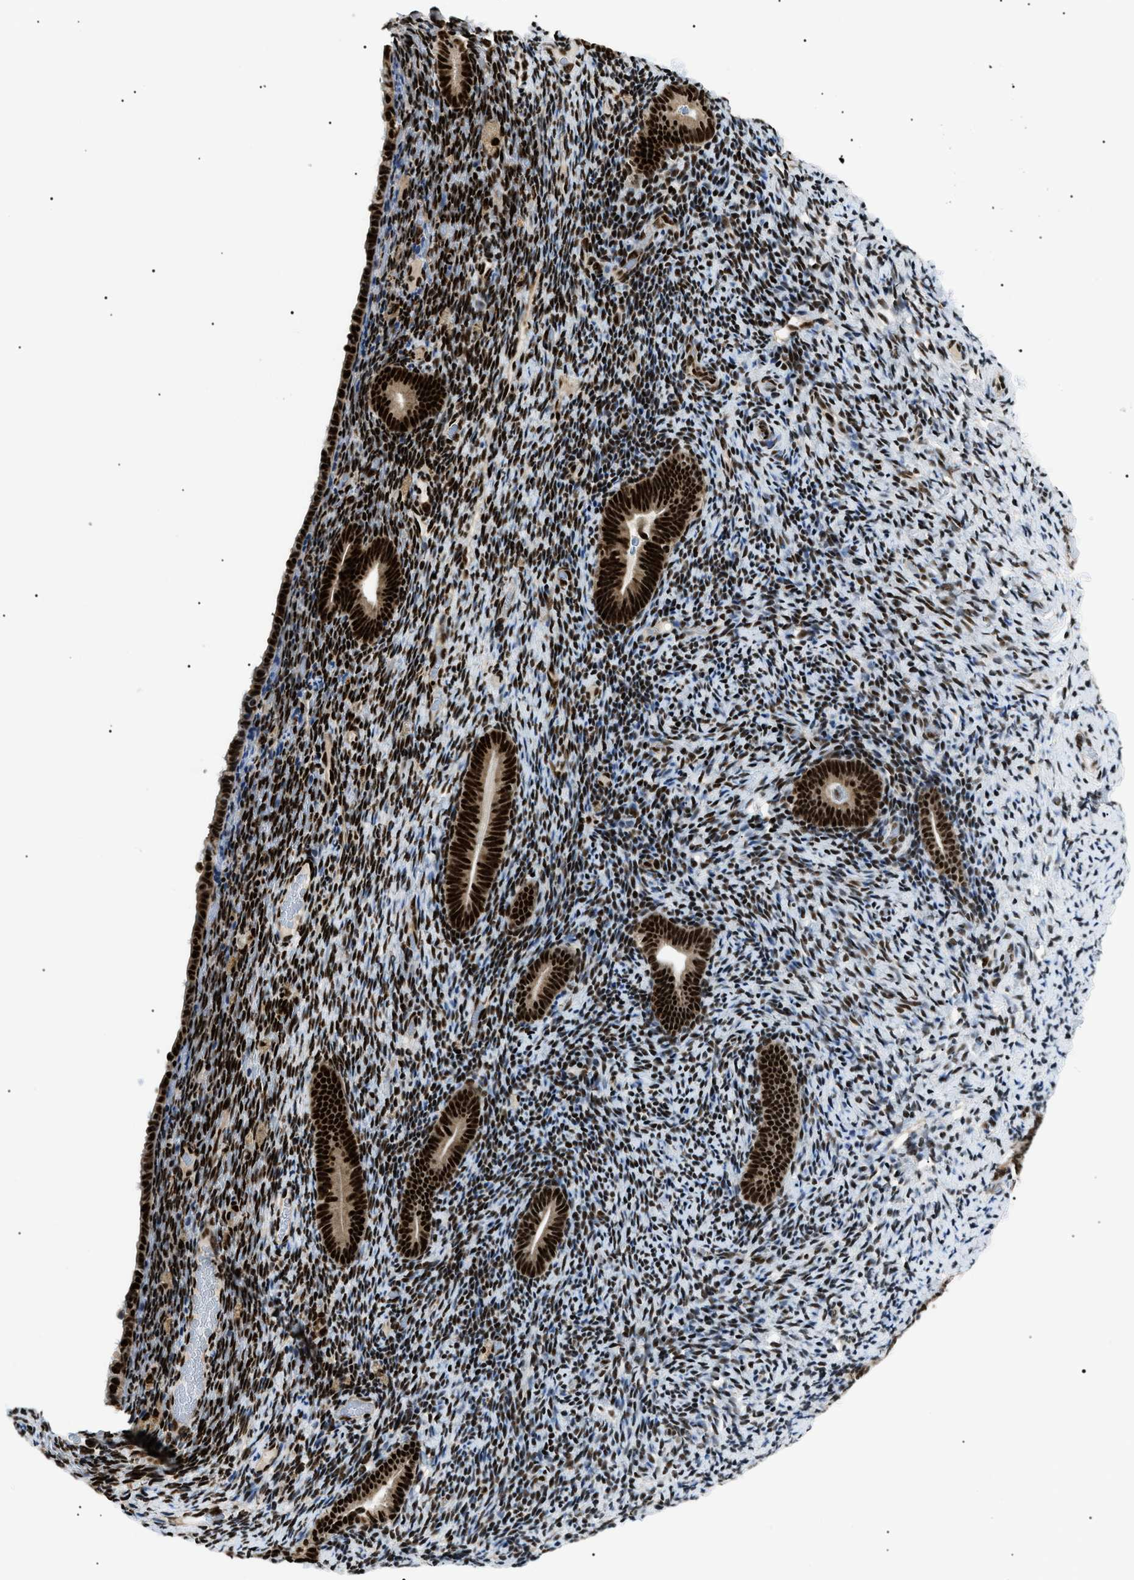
{"staining": {"intensity": "strong", "quantity": "25%-75%", "location": "nuclear"}, "tissue": "endometrium", "cell_type": "Cells in endometrial stroma", "image_type": "normal", "snomed": [{"axis": "morphology", "description": "Normal tissue, NOS"}, {"axis": "topography", "description": "Endometrium"}], "caption": "IHC histopathology image of normal endometrium: endometrium stained using IHC demonstrates high levels of strong protein expression localized specifically in the nuclear of cells in endometrial stroma, appearing as a nuclear brown color.", "gene": "CWC25", "patient": {"sex": "female", "age": 51}}